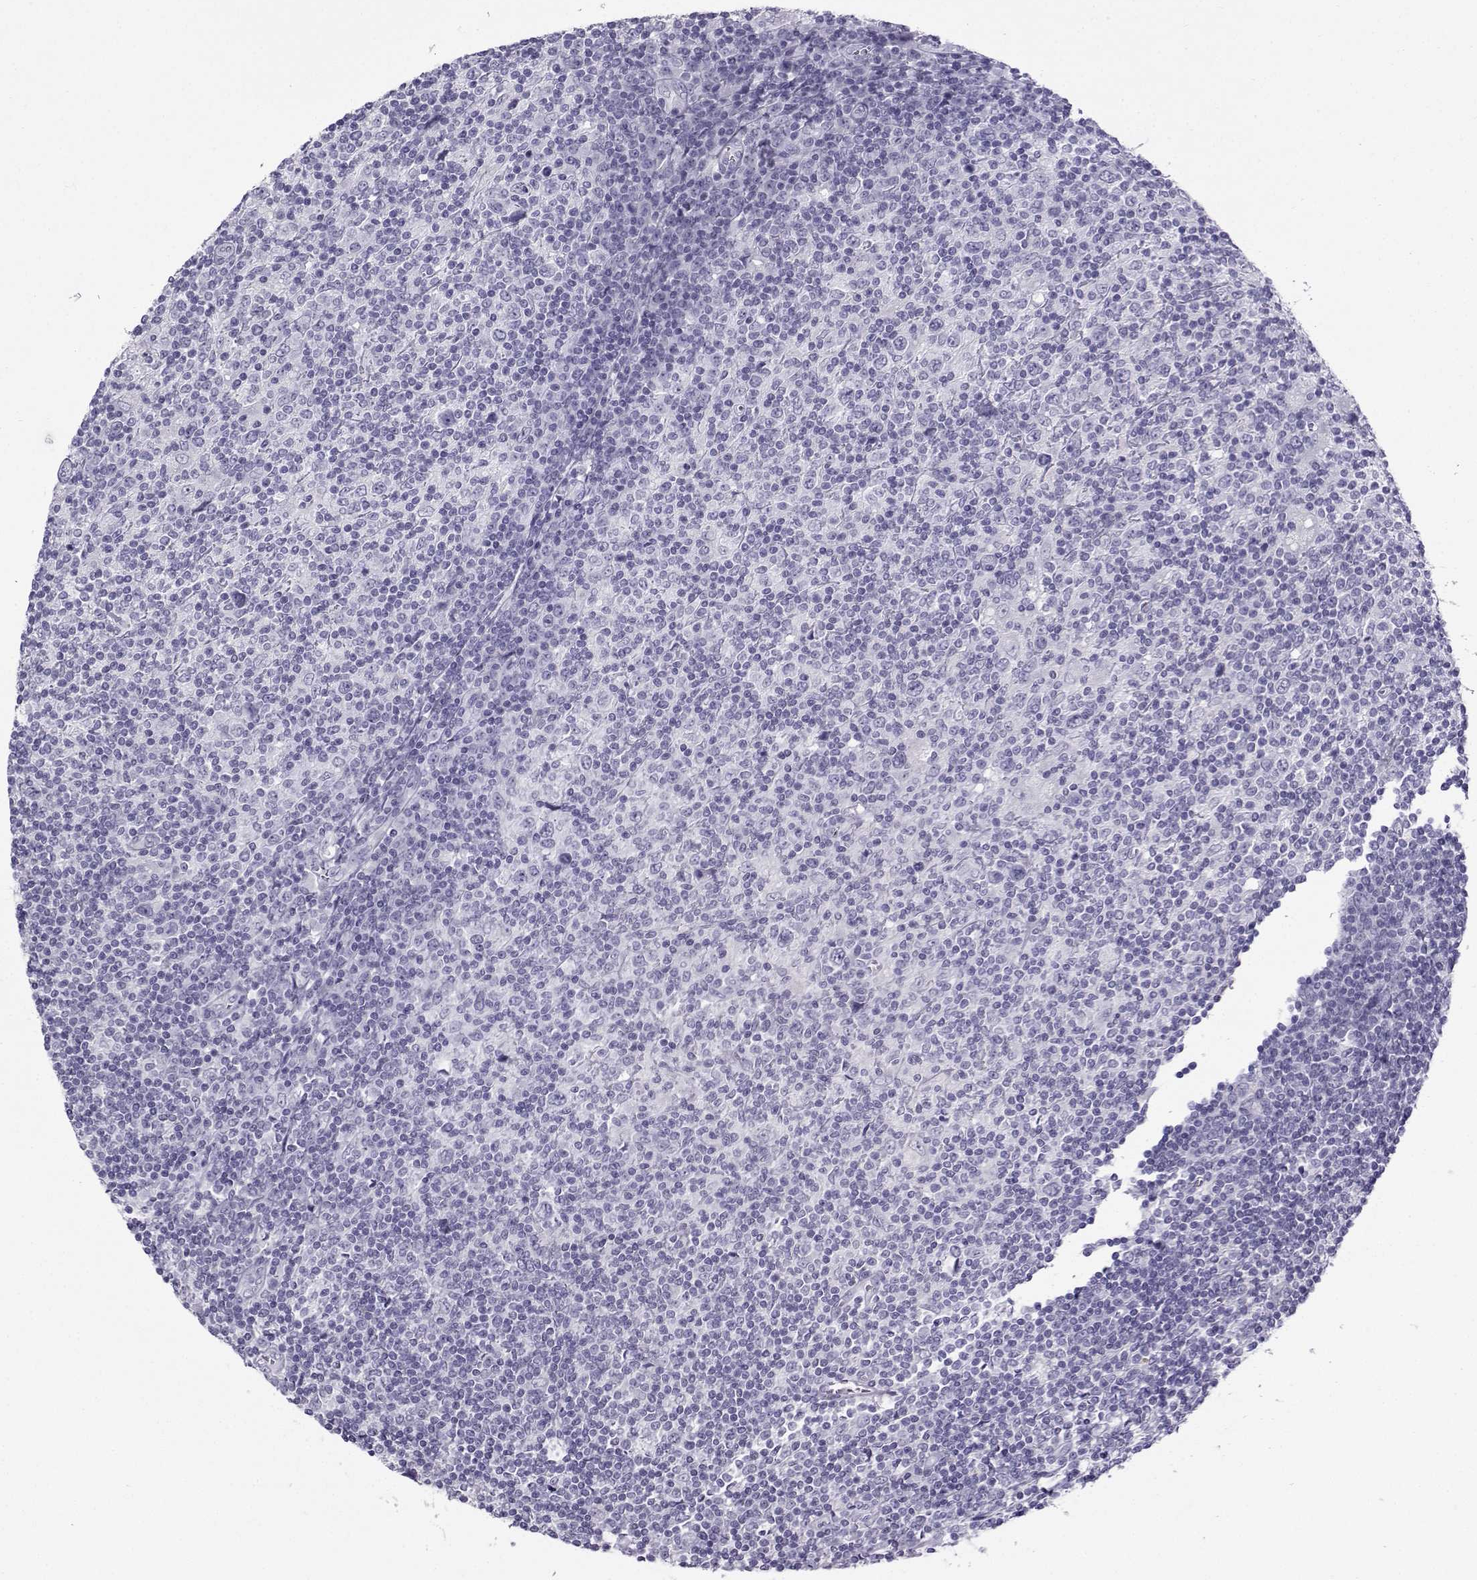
{"staining": {"intensity": "negative", "quantity": "none", "location": "none"}, "tissue": "lymphoma", "cell_type": "Tumor cells", "image_type": "cancer", "snomed": [{"axis": "morphology", "description": "Hodgkin's disease, NOS"}, {"axis": "topography", "description": "Lymph node"}], "caption": "Immunohistochemistry histopathology image of lymphoma stained for a protein (brown), which demonstrates no staining in tumor cells. (DAB IHC, high magnification).", "gene": "ARMC2", "patient": {"sex": "male", "age": 40}}